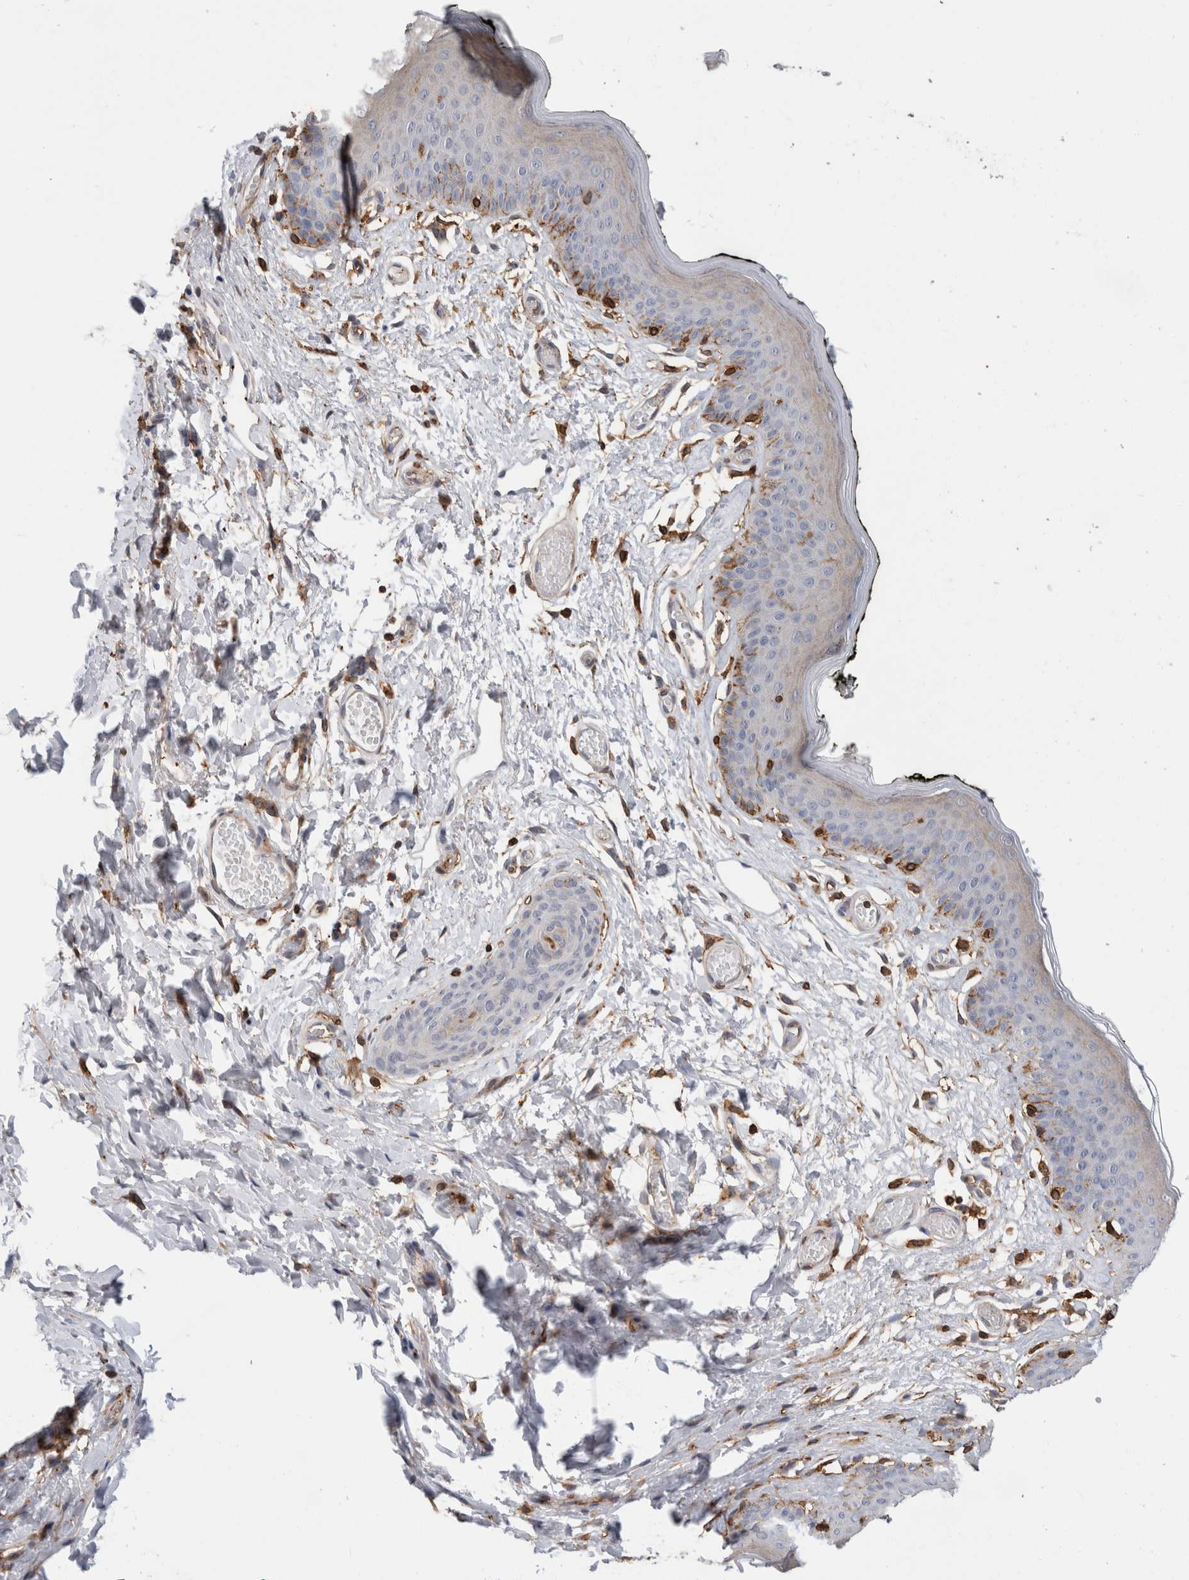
{"staining": {"intensity": "moderate", "quantity": "<25%", "location": "cytoplasmic/membranous"}, "tissue": "skin", "cell_type": "Epidermal cells", "image_type": "normal", "snomed": [{"axis": "morphology", "description": "Normal tissue, NOS"}, {"axis": "morphology", "description": "Inflammation, NOS"}, {"axis": "topography", "description": "Vulva"}], "caption": "Unremarkable skin demonstrates moderate cytoplasmic/membranous staining in approximately <25% of epidermal cells, visualized by immunohistochemistry. (DAB IHC with brightfield microscopy, high magnification).", "gene": "CCDC88B", "patient": {"sex": "female", "age": 84}}